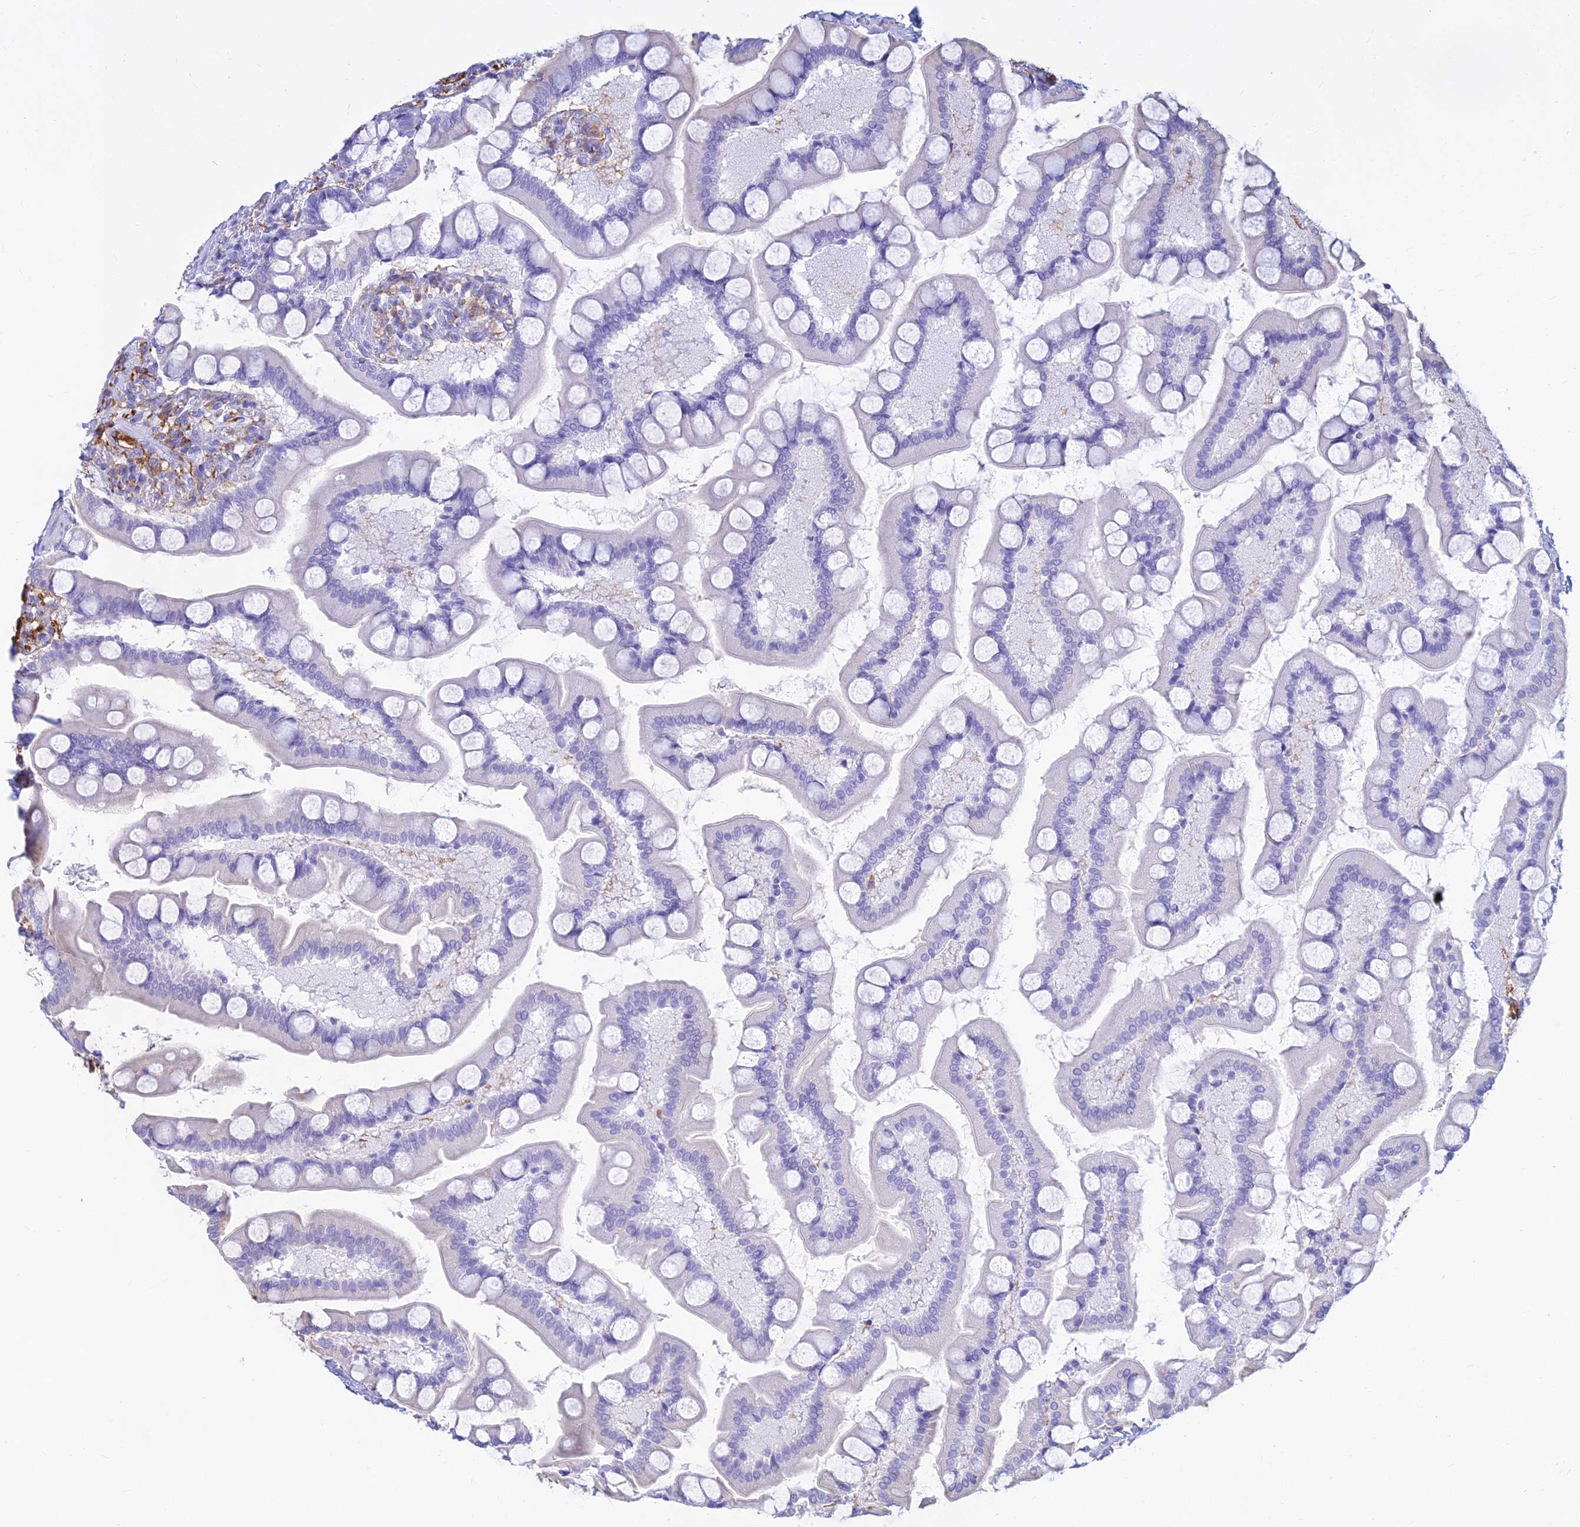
{"staining": {"intensity": "negative", "quantity": "none", "location": "none"}, "tissue": "small intestine", "cell_type": "Glandular cells", "image_type": "normal", "snomed": [{"axis": "morphology", "description": "Normal tissue, NOS"}, {"axis": "topography", "description": "Small intestine"}], "caption": "This is an immunohistochemistry (IHC) photomicrograph of benign human small intestine. There is no staining in glandular cells.", "gene": "HLA", "patient": {"sex": "male", "age": 41}}